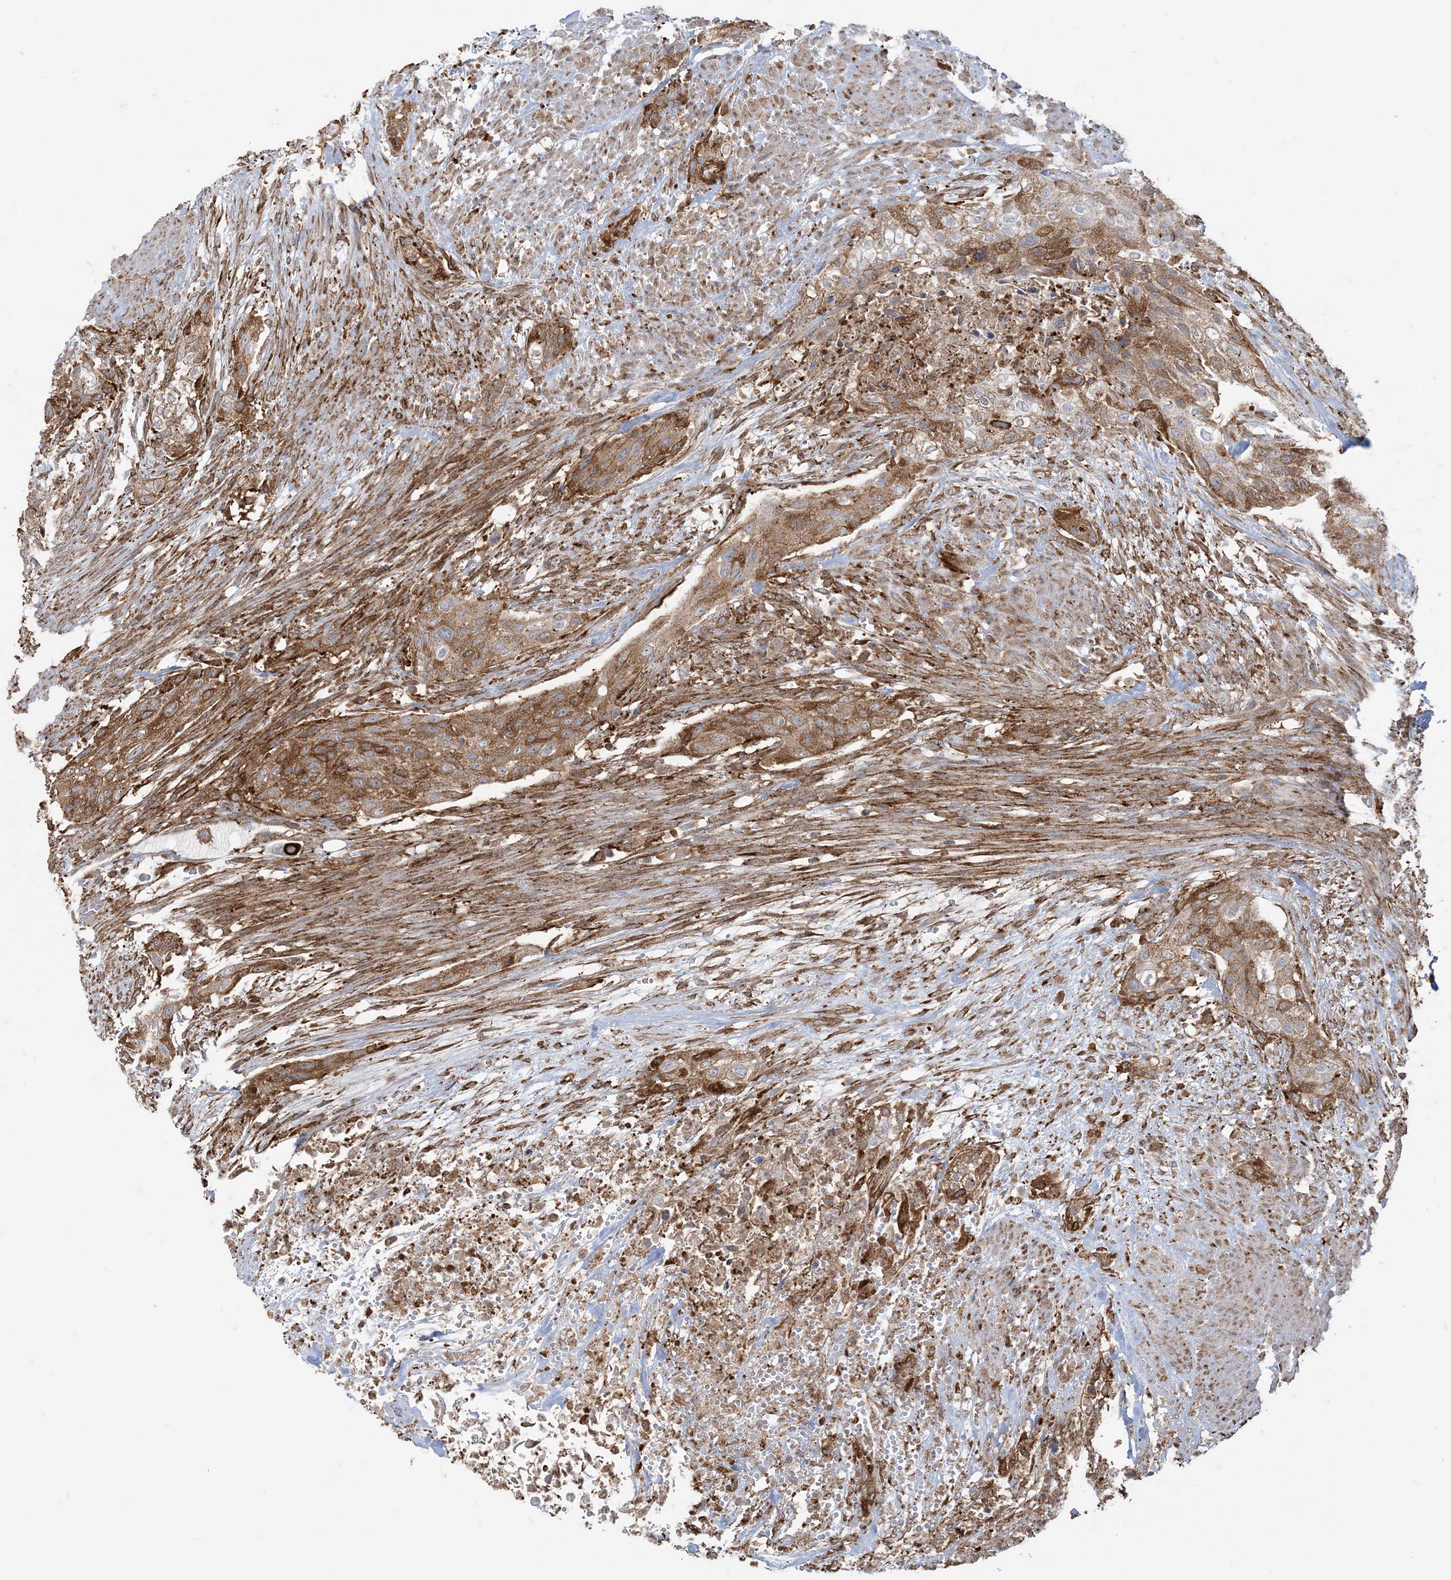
{"staining": {"intensity": "moderate", "quantity": ">75%", "location": "cytoplasmic/membranous"}, "tissue": "urothelial cancer", "cell_type": "Tumor cells", "image_type": "cancer", "snomed": [{"axis": "morphology", "description": "Urothelial carcinoma, High grade"}, {"axis": "topography", "description": "Urinary bladder"}], "caption": "The image displays a brown stain indicating the presence of a protein in the cytoplasmic/membranous of tumor cells in high-grade urothelial carcinoma.", "gene": "DERL3", "patient": {"sex": "male", "age": 35}}